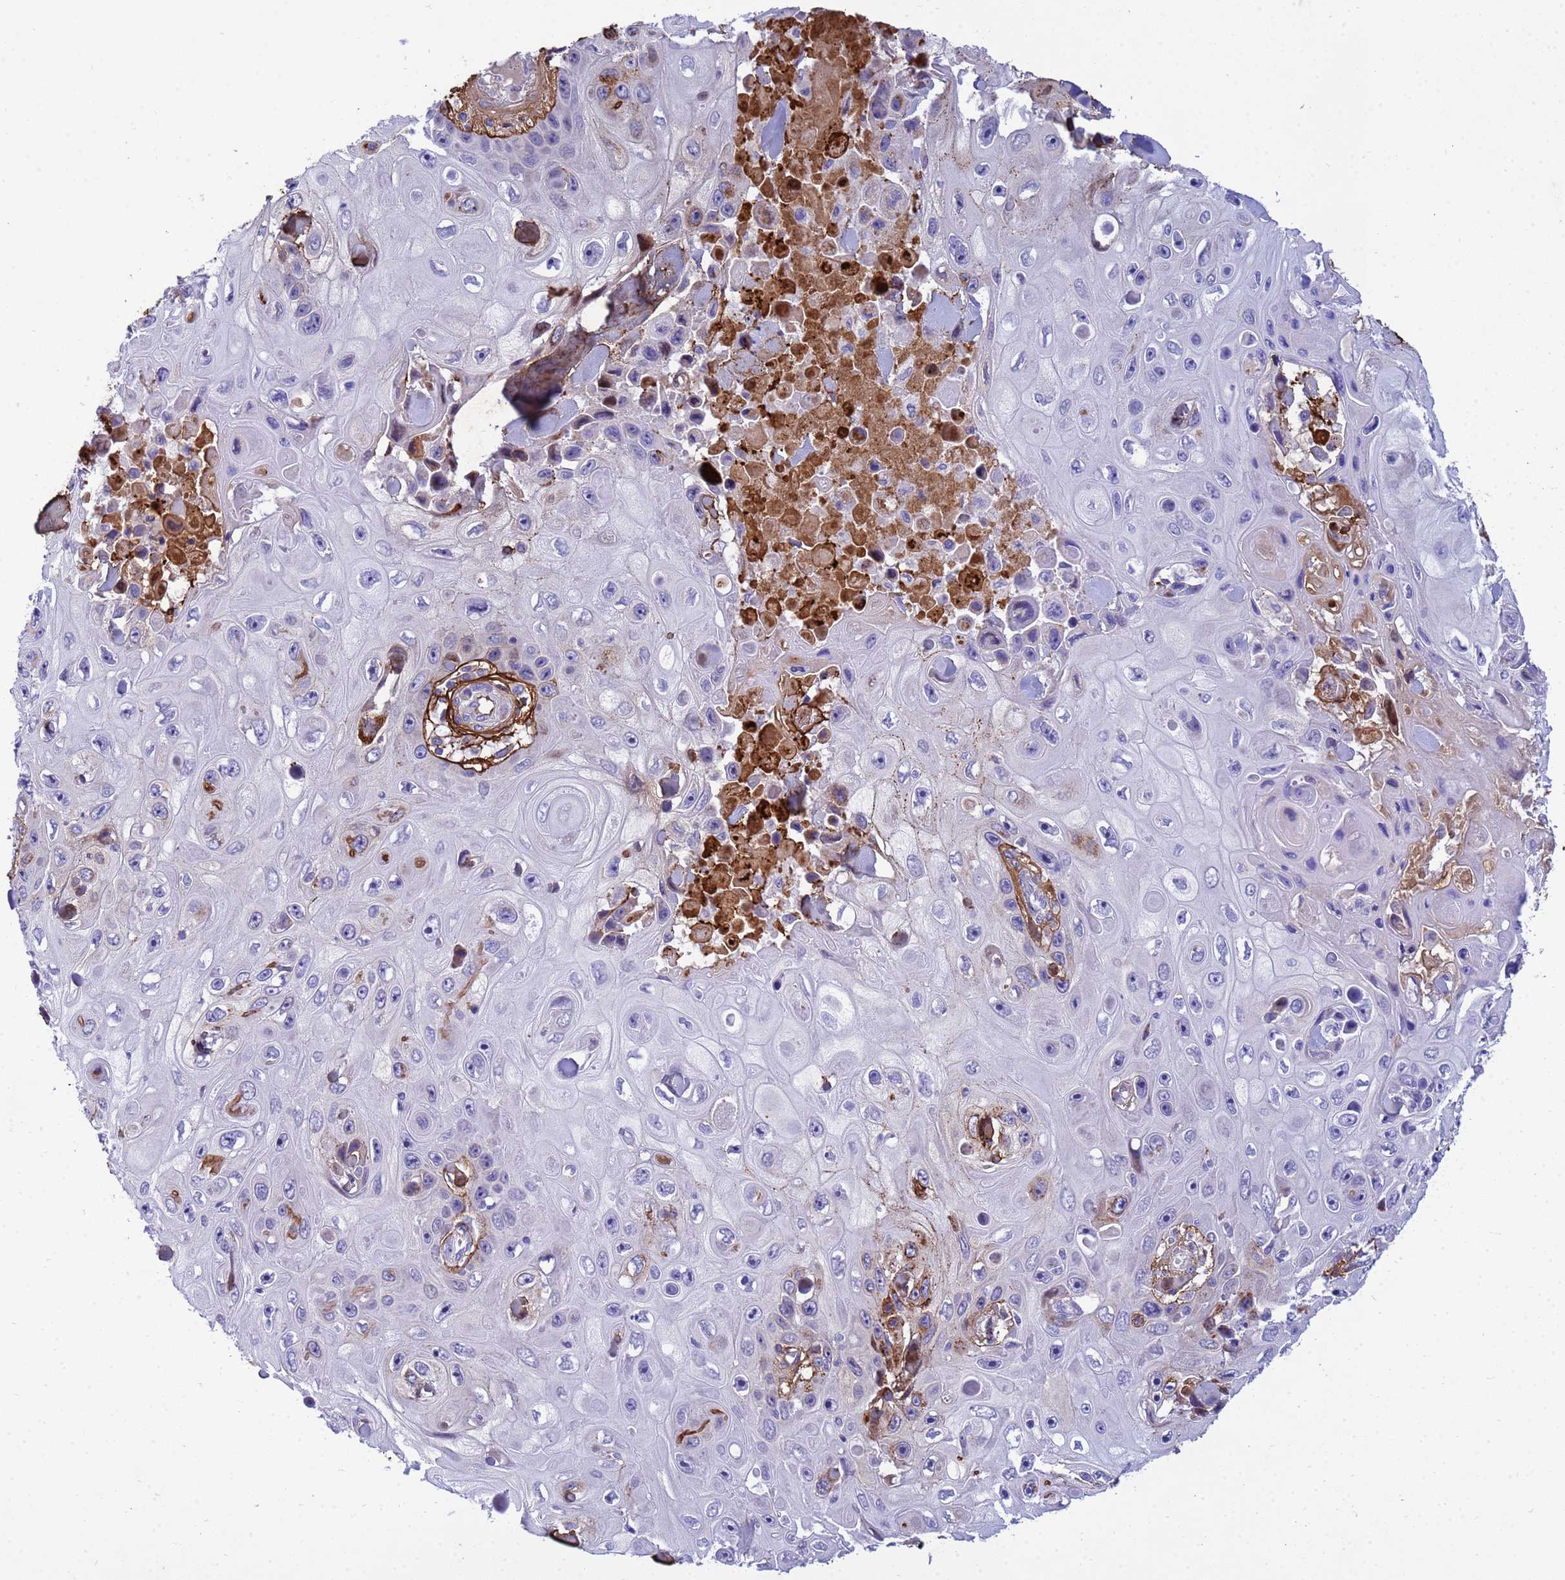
{"staining": {"intensity": "negative", "quantity": "none", "location": "none"}, "tissue": "skin cancer", "cell_type": "Tumor cells", "image_type": "cancer", "snomed": [{"axis": "morphology", "description": "Squamous cell carcinoma, NOS"}, {"axis": "topography", "description": "Skin"}], "caption": "This is an IHC micrograph of human squamous cell carcinoma (skin). There is no positivity in tumor cells.", "gene": "P2RX7", "patient": {"sex": "male", "age": 82}}